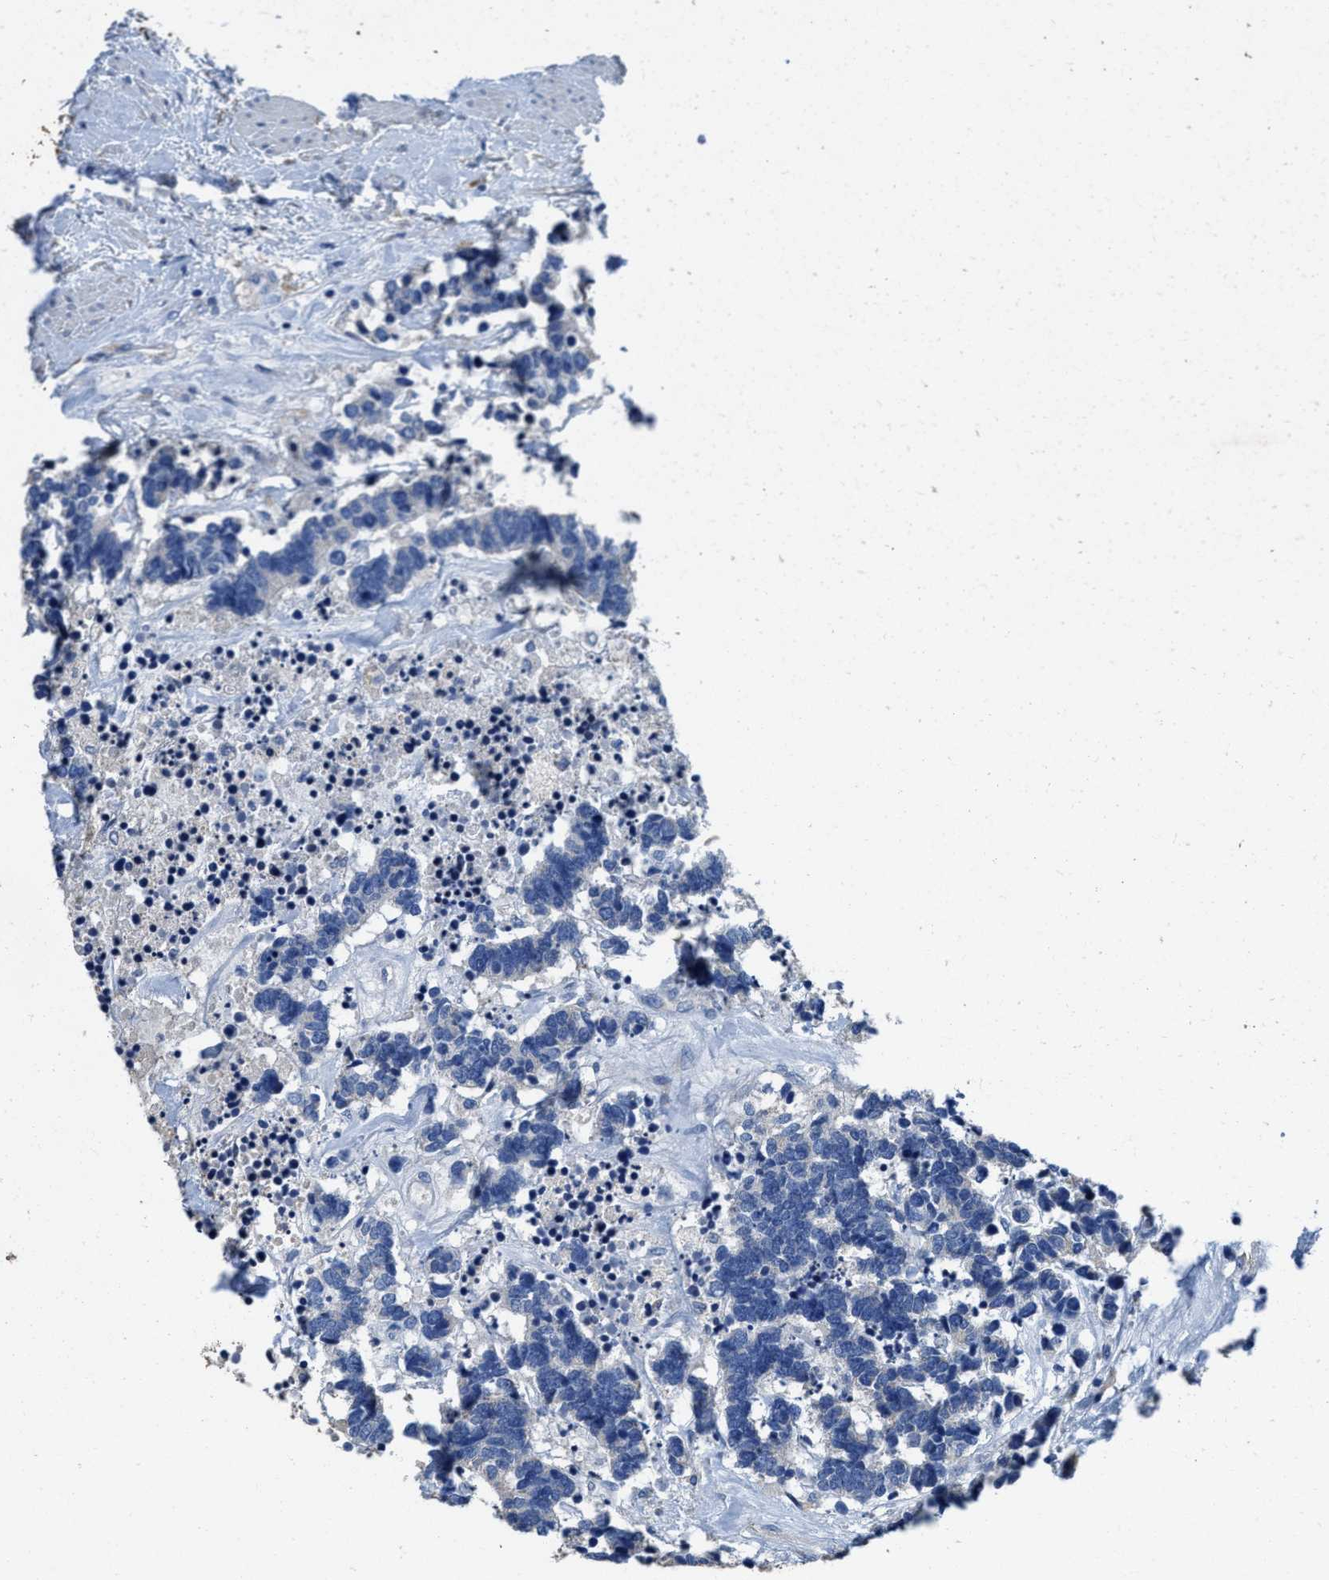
{"staining": {"intensity": "negative", "quantity": "none", "location": "none"}, "tissue": "carcinoid", "cell_type": "Tumor cells", "image_type": "cancer", "snomed": [{"axis": "morphology", "description": "Carcinoma, NOS"}, {"axis": "morphology", "description": "Carcinoid, malignant, NOS"}, {"axis": "topography", "description": "Urinary bladder"}], "caption": "IHC micrograph of neoplastic tissue: human carcinoid stained with DAB exhibits no significant protein positivity in tumor cells.", "gene": "PEG10", "patient": {"sex": "male", "age": 57}}